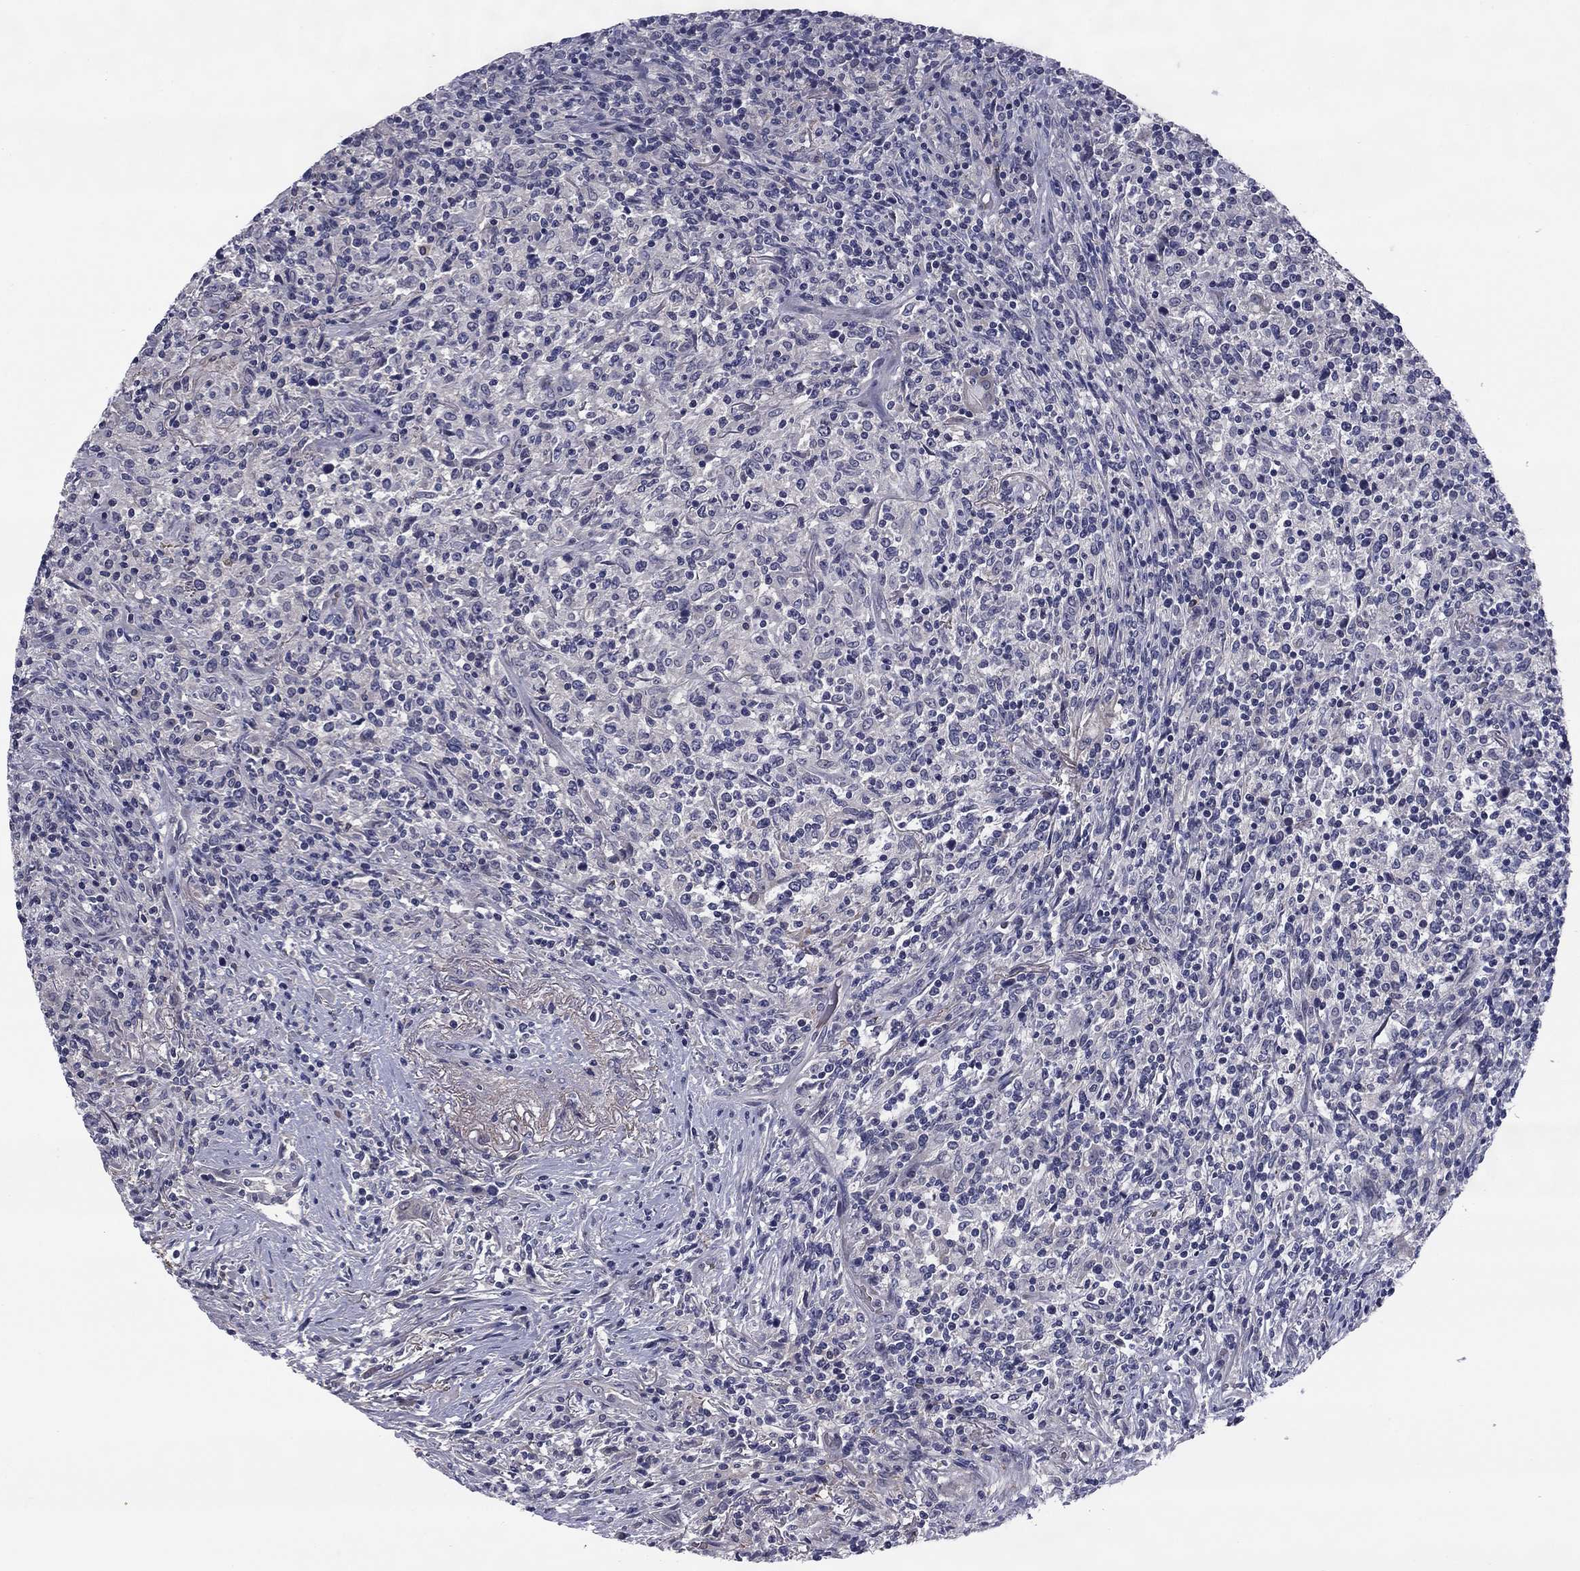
{"staining": {"intensity": "negative", "quantity": "none", "location": "none"}, "tissue": "lymphoma", "cell_type": "Tumor cells", "image_type": "cancer", "snomed": [{"axis": "morphology", "description": "Malignant lymphoma, non-Hodgkin's type, High grade"}, {"axis": "topography", "description": "Lung"}], "caption": "Immunohistochemistry of human high-grade malignant lymphoma, non-Hodgkin's type demonstrates no positivity in tumor cells. Nuclei are stained in blue.", "gene": "REXO5", "patient": {"sex": "male", "age": 79}}